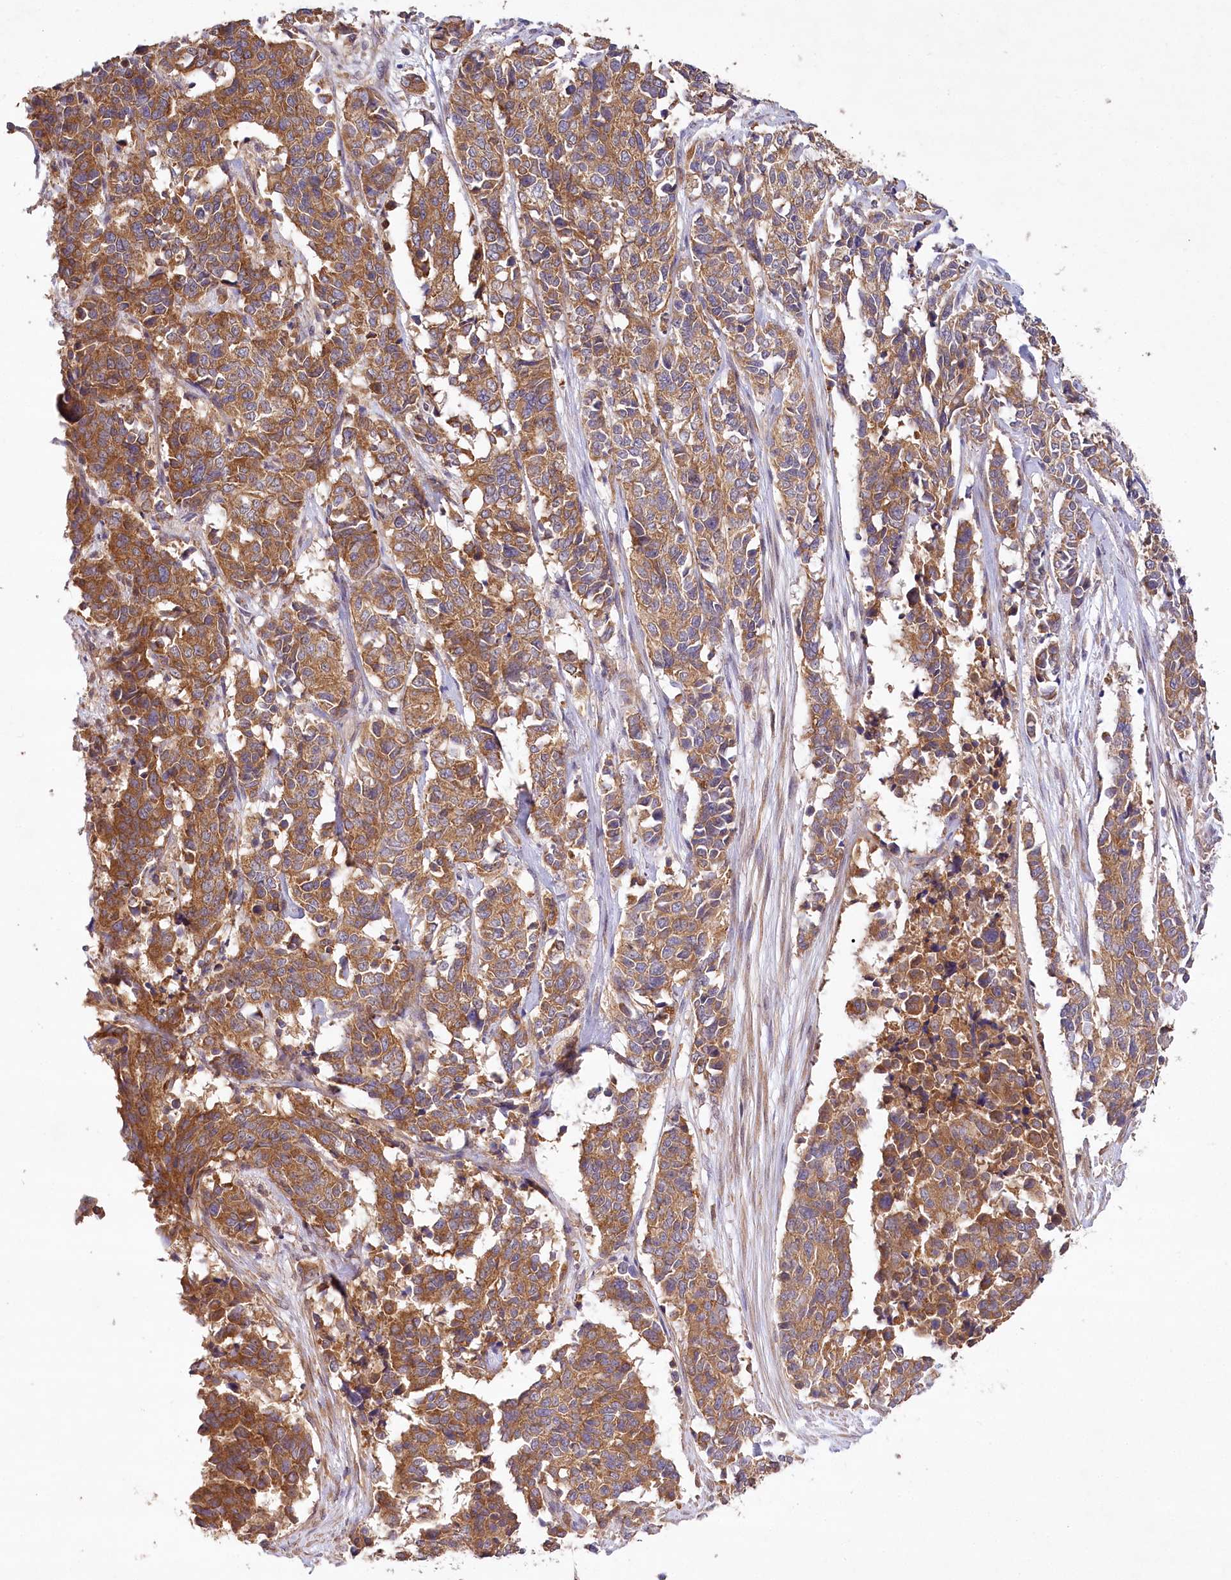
{"staining": {"intensity": "strong", "quantity": ">75%", "location": "cytoplasmic/membranous"}, "tissue": "cervical cancer", "cell_type": "Tumor cells", "image_type": "cancer", "snomed": [{"axis": "morphology", "description": "Normal tissue, NOS"}, {"axis": "morphology", "description": "Squamous cell carcinoma, NOS"}, {"axis": "topography", "description": "Cervix"}], "caption": "Protein expression analysis of human cervical squamous cell carcinoma reveals strong cytoplasmic/membranous positivity in about >75% of tumor cells. The protein is shown in brown color, while the nuclei are stained blue.", "gene": "LSS", "patient": {"sex": "female", "age": 35}}